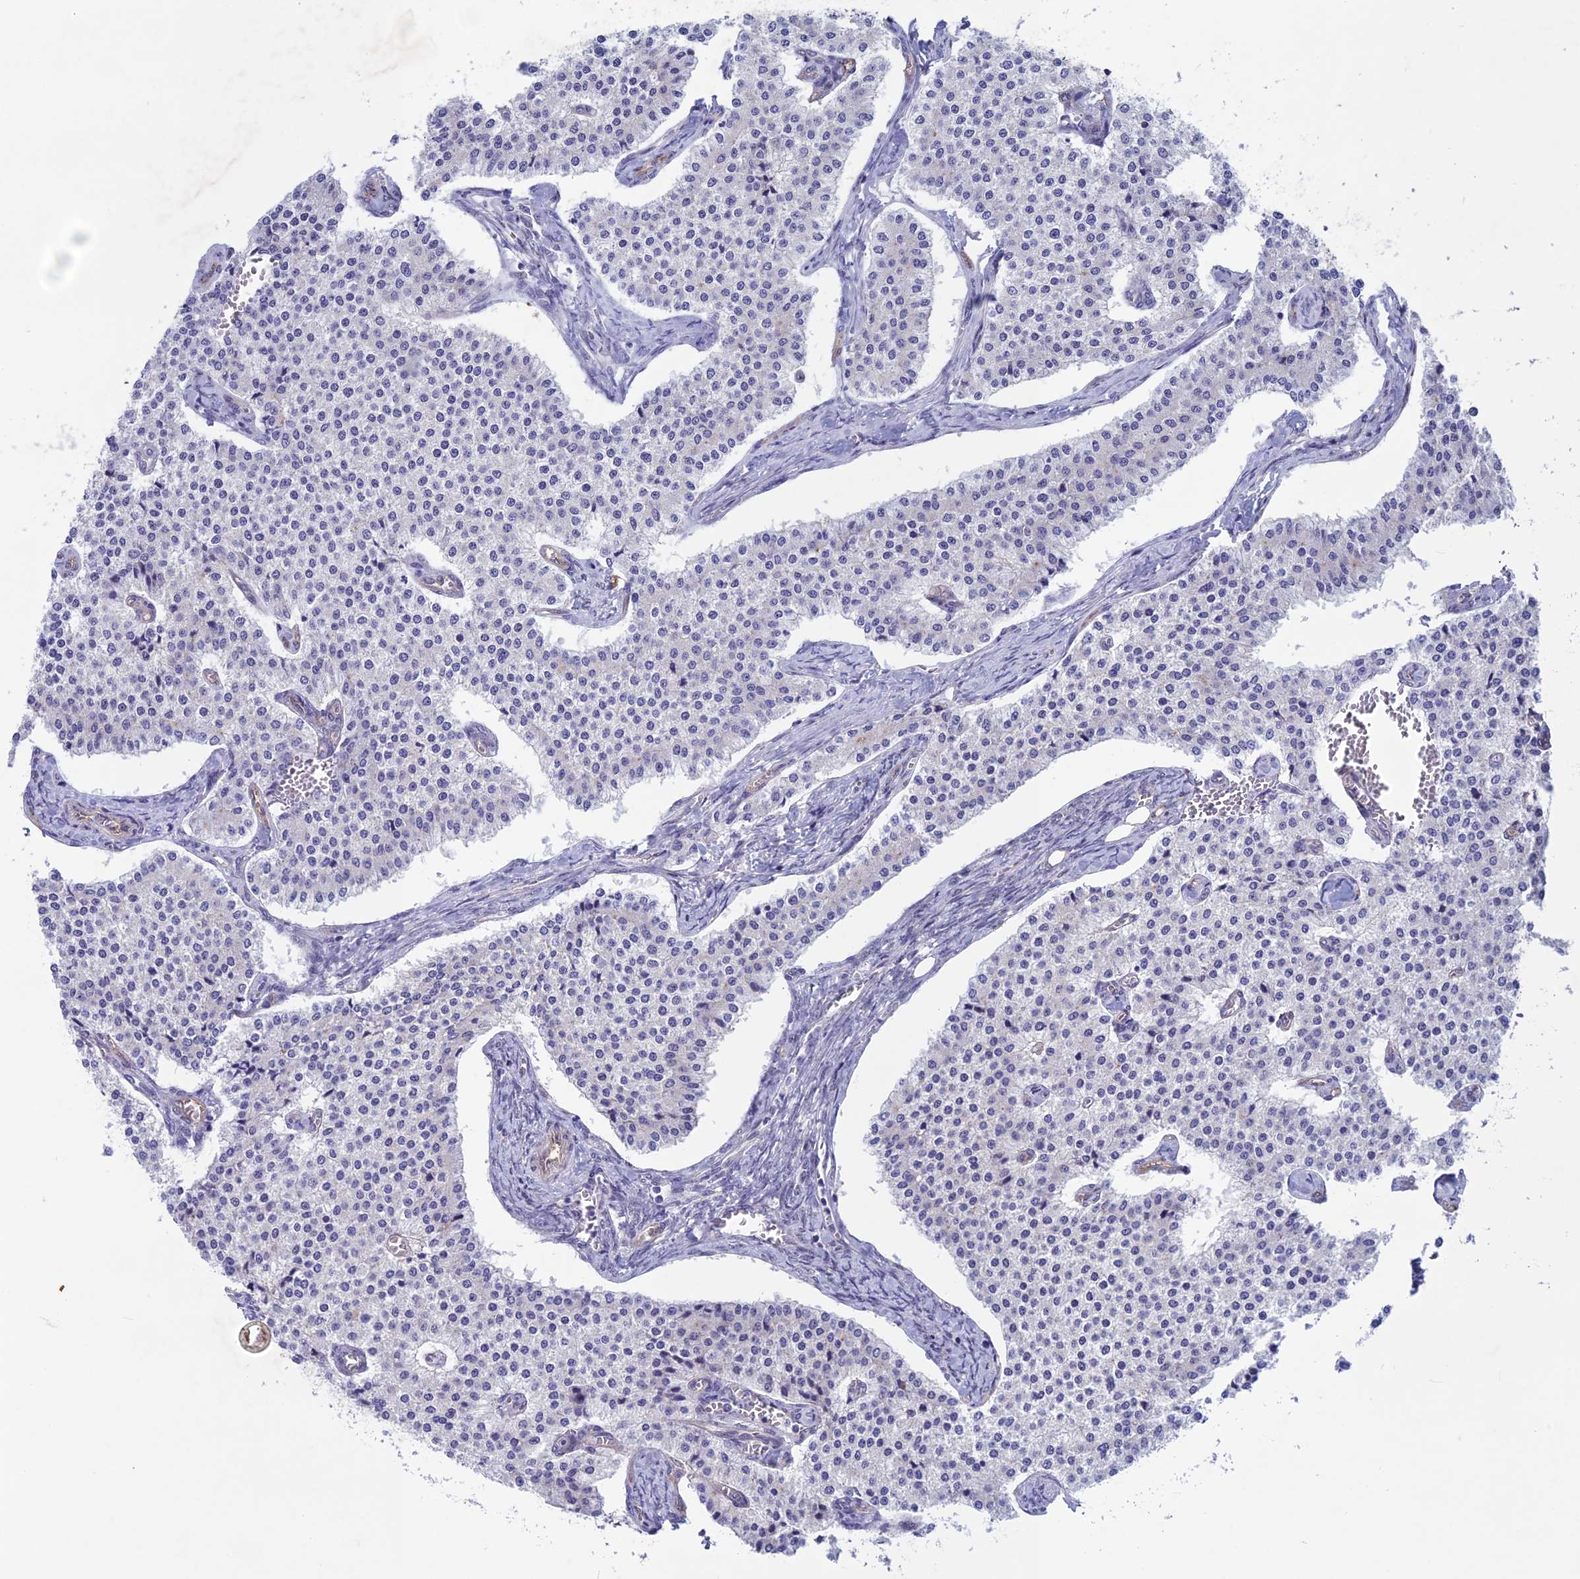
{"staining": {"intensity": "negative", "quantity": "none", "location": "none"}, "tissue": "carcinoid", "cell_type": "Tumor cells", "image_type": "cancer", "snomed": [{"axis": "morphology", "description": "Carcinoid, malignant, NOS"}, {"axis": "topography", "description": "Colon"}], "caption": "Carcinoid (malignant) stained for a protein using immunohistochemistry reveals no expression tumor cells.", "gene": "FKBPL", "patient": {"sex": "female", "age": 52}}